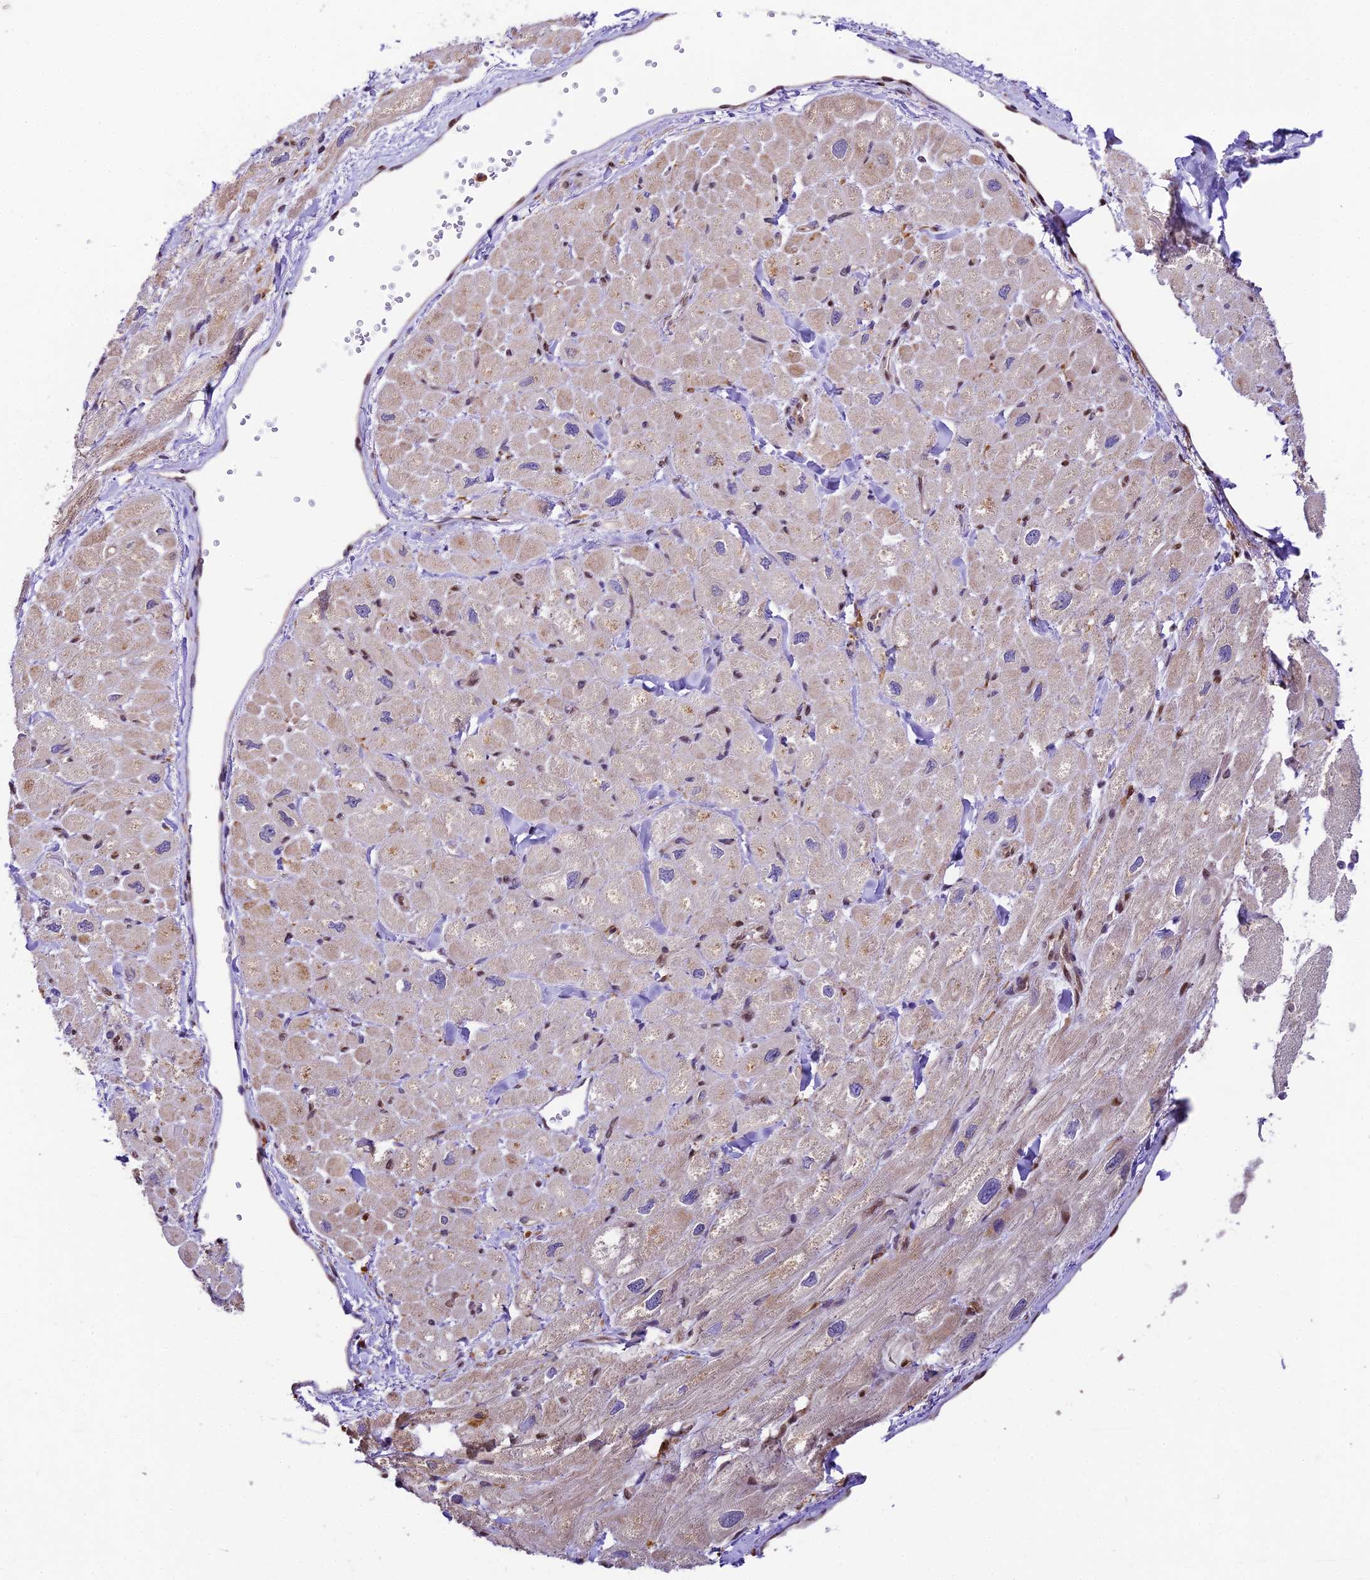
{"staining": {"intensity": "moderate", "quantity": "<25%", "location": "cytoplasmic/membranous"}, "tissue": "heart muscle", "cell_type": "Cardiomyocytes", "image_type": "normal", "snomed": [{"axis": "morphology", "description": "Normal tissue, NOS"}, {"axis": "topography", "description": "Heart"}], "caption": "DAB immunohistochemical staining of normal heart muscle shows moderate cytoplasmic/membranous protein expression in approximately <25% of cardiomyocytes.", "gene": "TRIM22", "patient": {"sex": "male", "age": 65}}